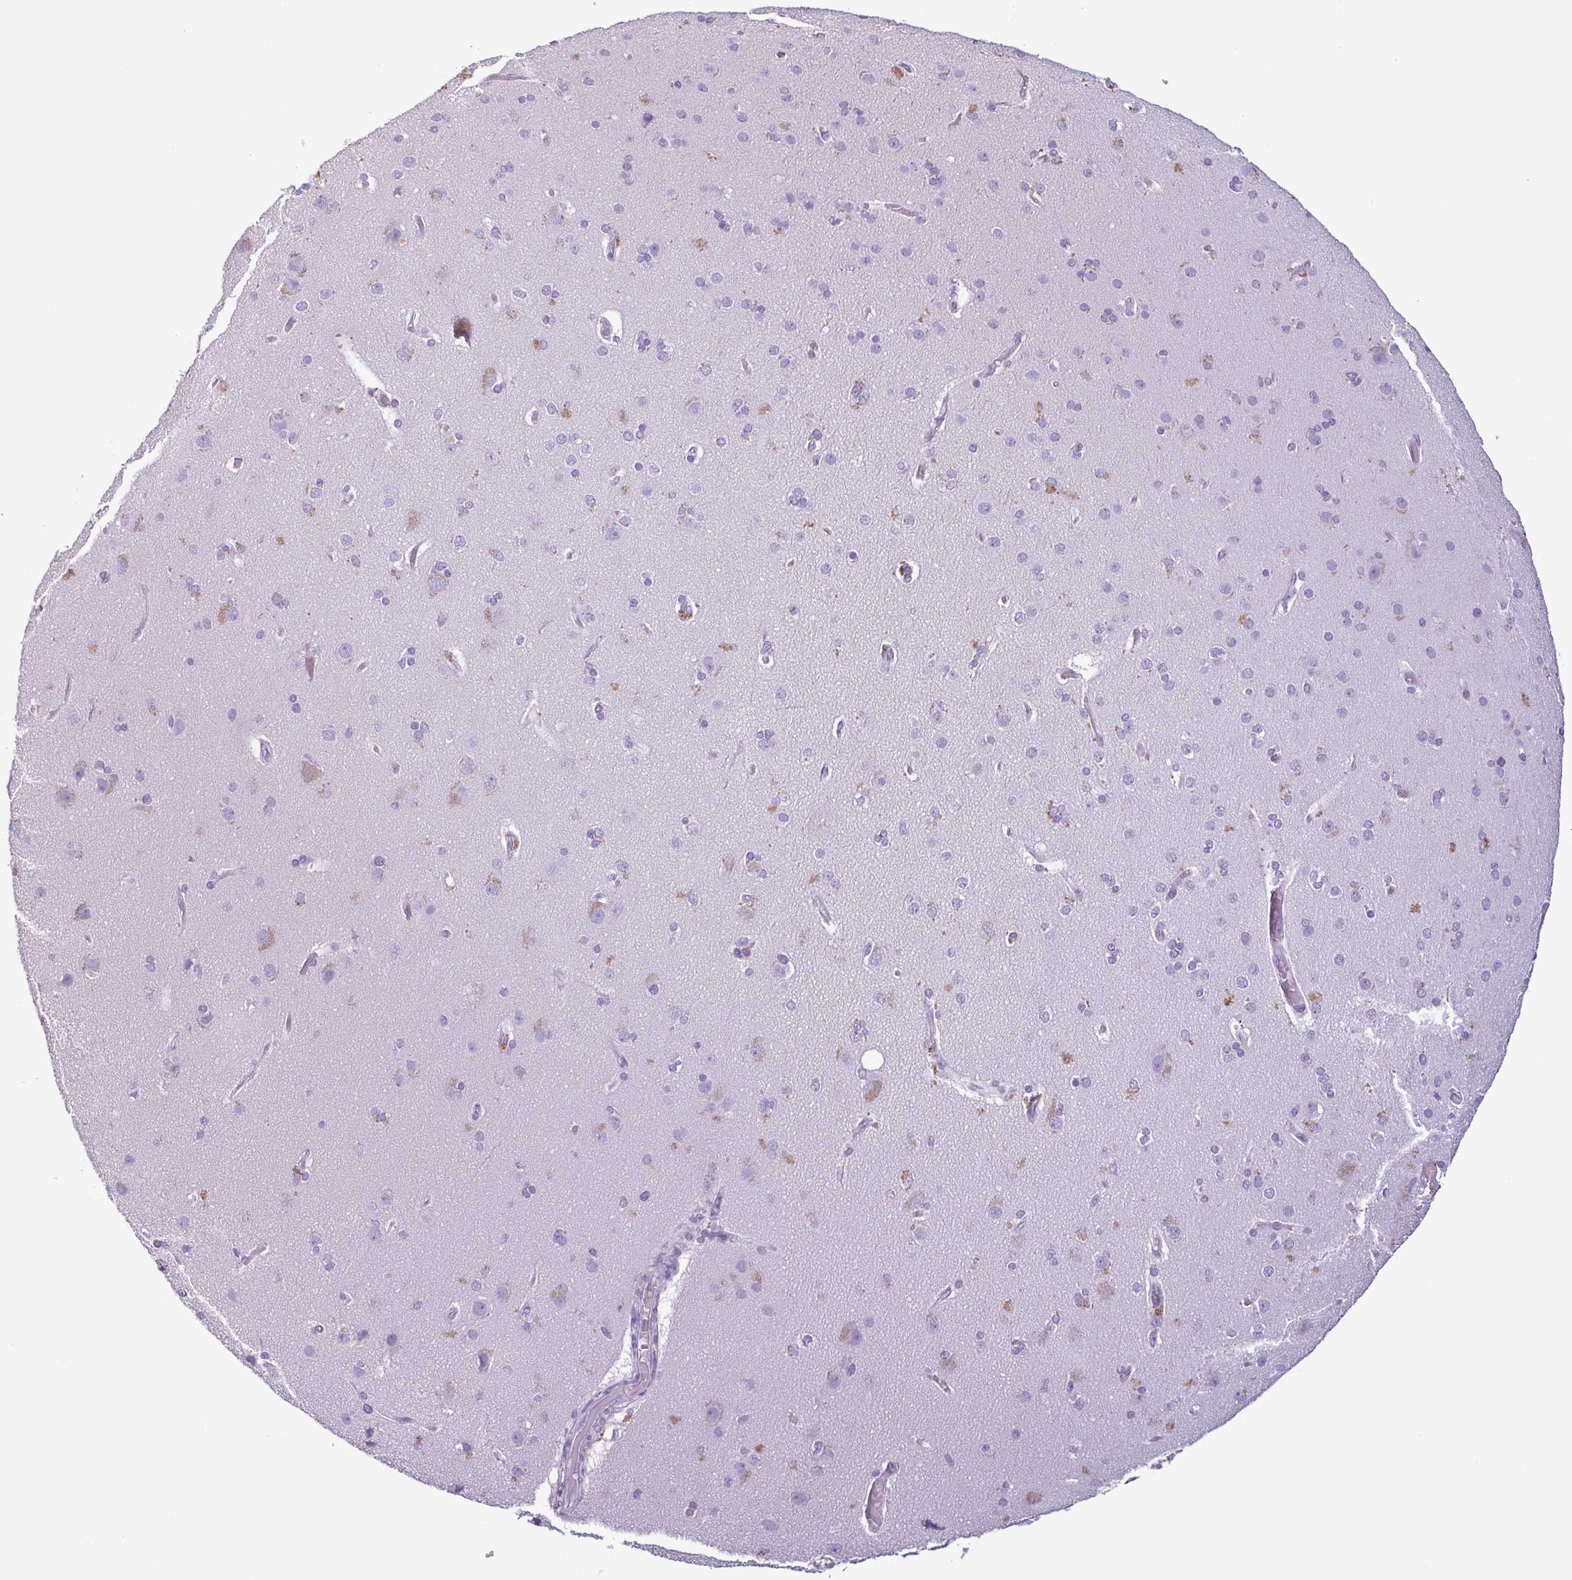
{"staining": {"intensity": "negative", "quantity": "none", "location": "none"}, "tissue": "cerebral cortex", "cell_type": "Endothelial cells", "image_type": "normal", "snomed": [{"axis": "morphology", "description": "Normal tissue, NOS"}, {"axis": "morphology", "description": "Glioma, malignant, High grade"}, {"axis": "topography", "description": "Cerebral cortex"}], "caption": "An immunohistochemistry (IHC) image of unremarkable cerebral cortex is shown. There is no staining in endothelial cells of cerebral cortex.", "gene": "LTF", "patient": {"sex": "male", "age": 71}}